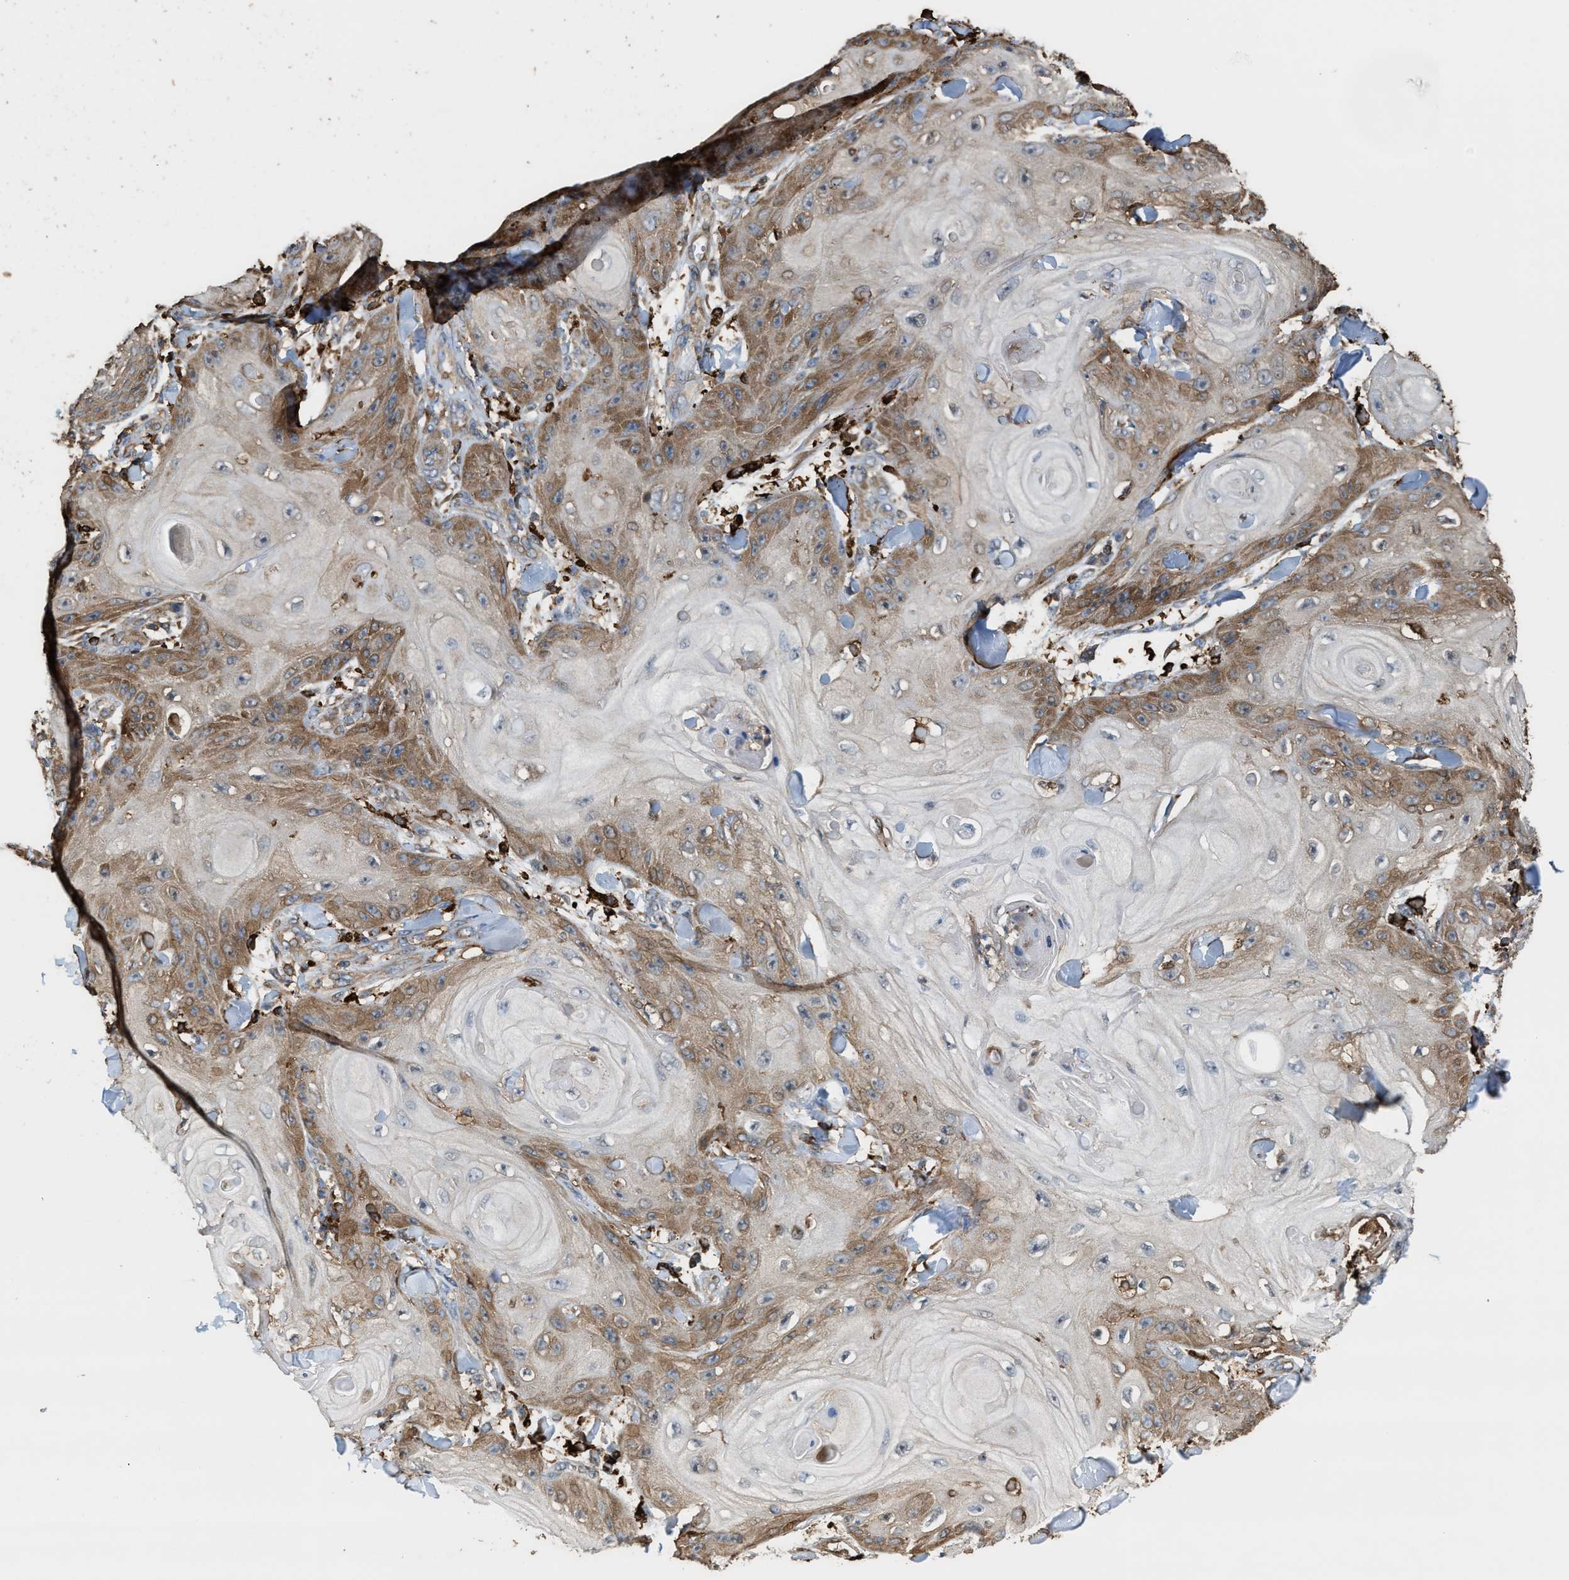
{"staining": {"intensity": "moderate", "quantity": "<25%", "location": "cytoplasmic/membranous"}, "tissue": "skin cancer", "cell_type": "Tumor cells", "image_type": "cancer", "snomed": [{"axis": "morphology", "description": "Squamous cell carcinoma, NOS"}, {"axis": "topography", "description": "Skin"}], "caption": "Tumor cells demonstrate moderate cytoplasmic/membranous positivity in approximately <25% of cells in skin squamous cell carcinoma. Using DAB (3,3'-diaminobenzidine) (brown) and hematoxylin (blue) stains, captured at high magnification using brightfield microscopy.", "gene": "ATIC", "patient": {"sex": "male", "age": 74}}